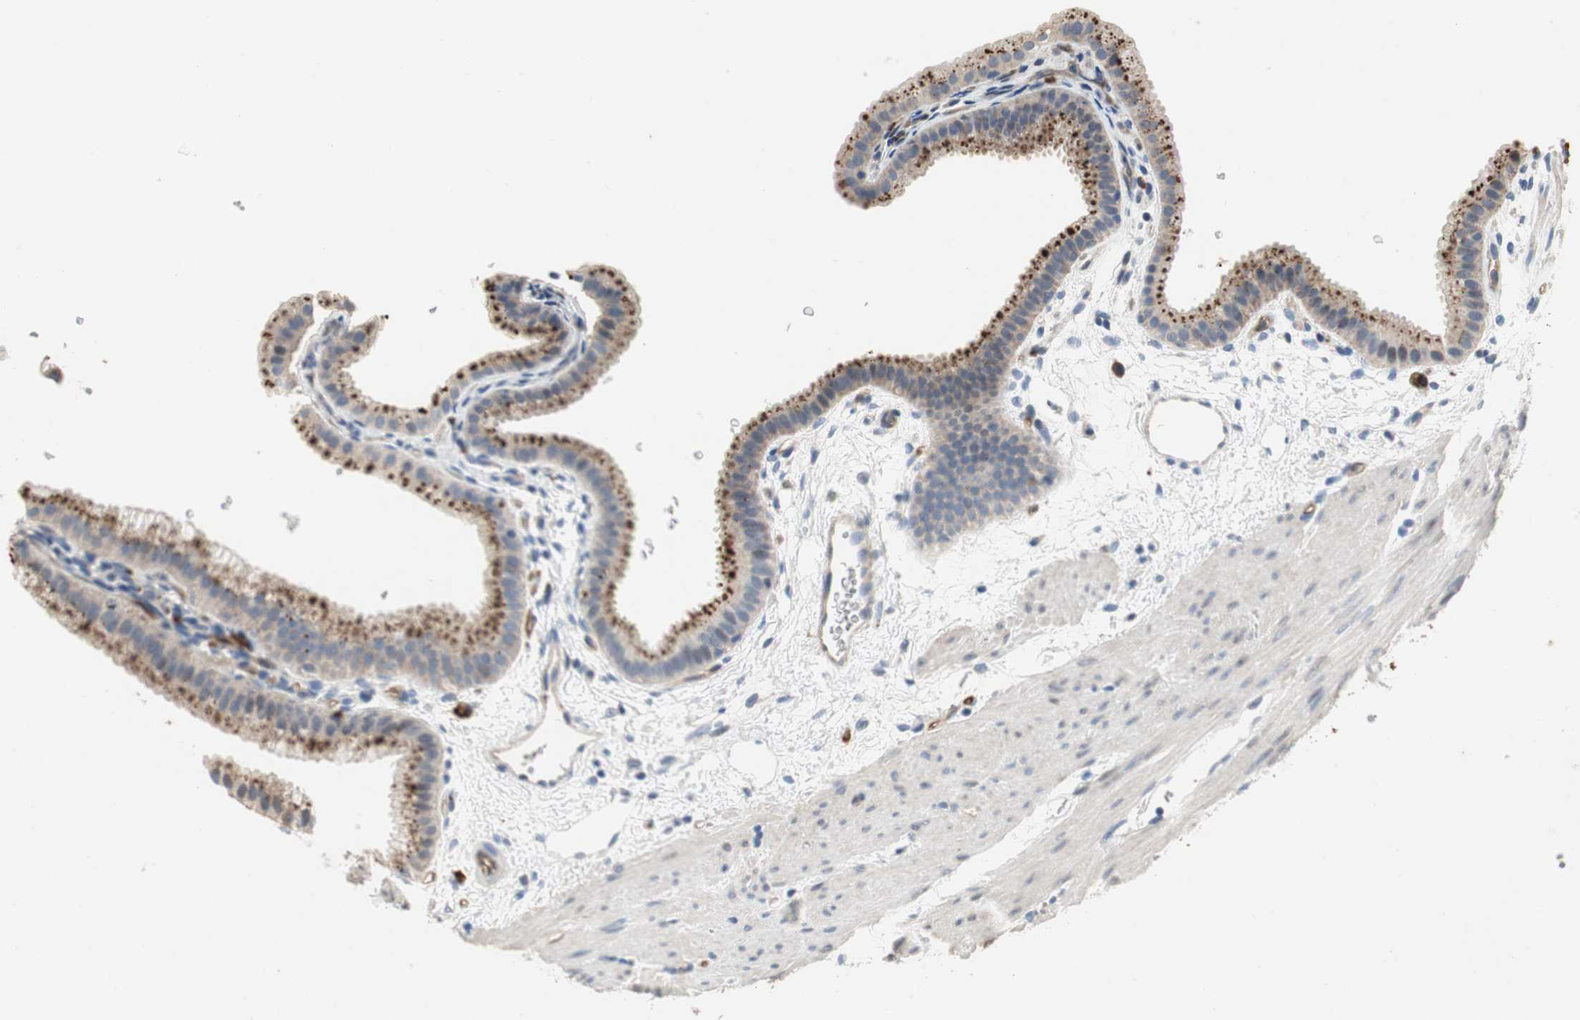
{"staining": {"intensity": "strong", "quantity": ">75%", "location": "cytoplasmic/membranous"}, "tissue": "gallbladder", "cell_type": "Glandular cells", "image_type": "normal", "snomed": [{"axis": "morphology", "description": "Normal tissue, NOS"}, {"axis": "topography", "description": "Gallbladder"}], "caption": "Strong cytoplasmic/membranous expression for a protein is identified in approximately >75% of glandular cells of normal gallbladder using immunohistochemistry.", "gene": "ALPL", "patient": {"sex": "female", "age": 64}}